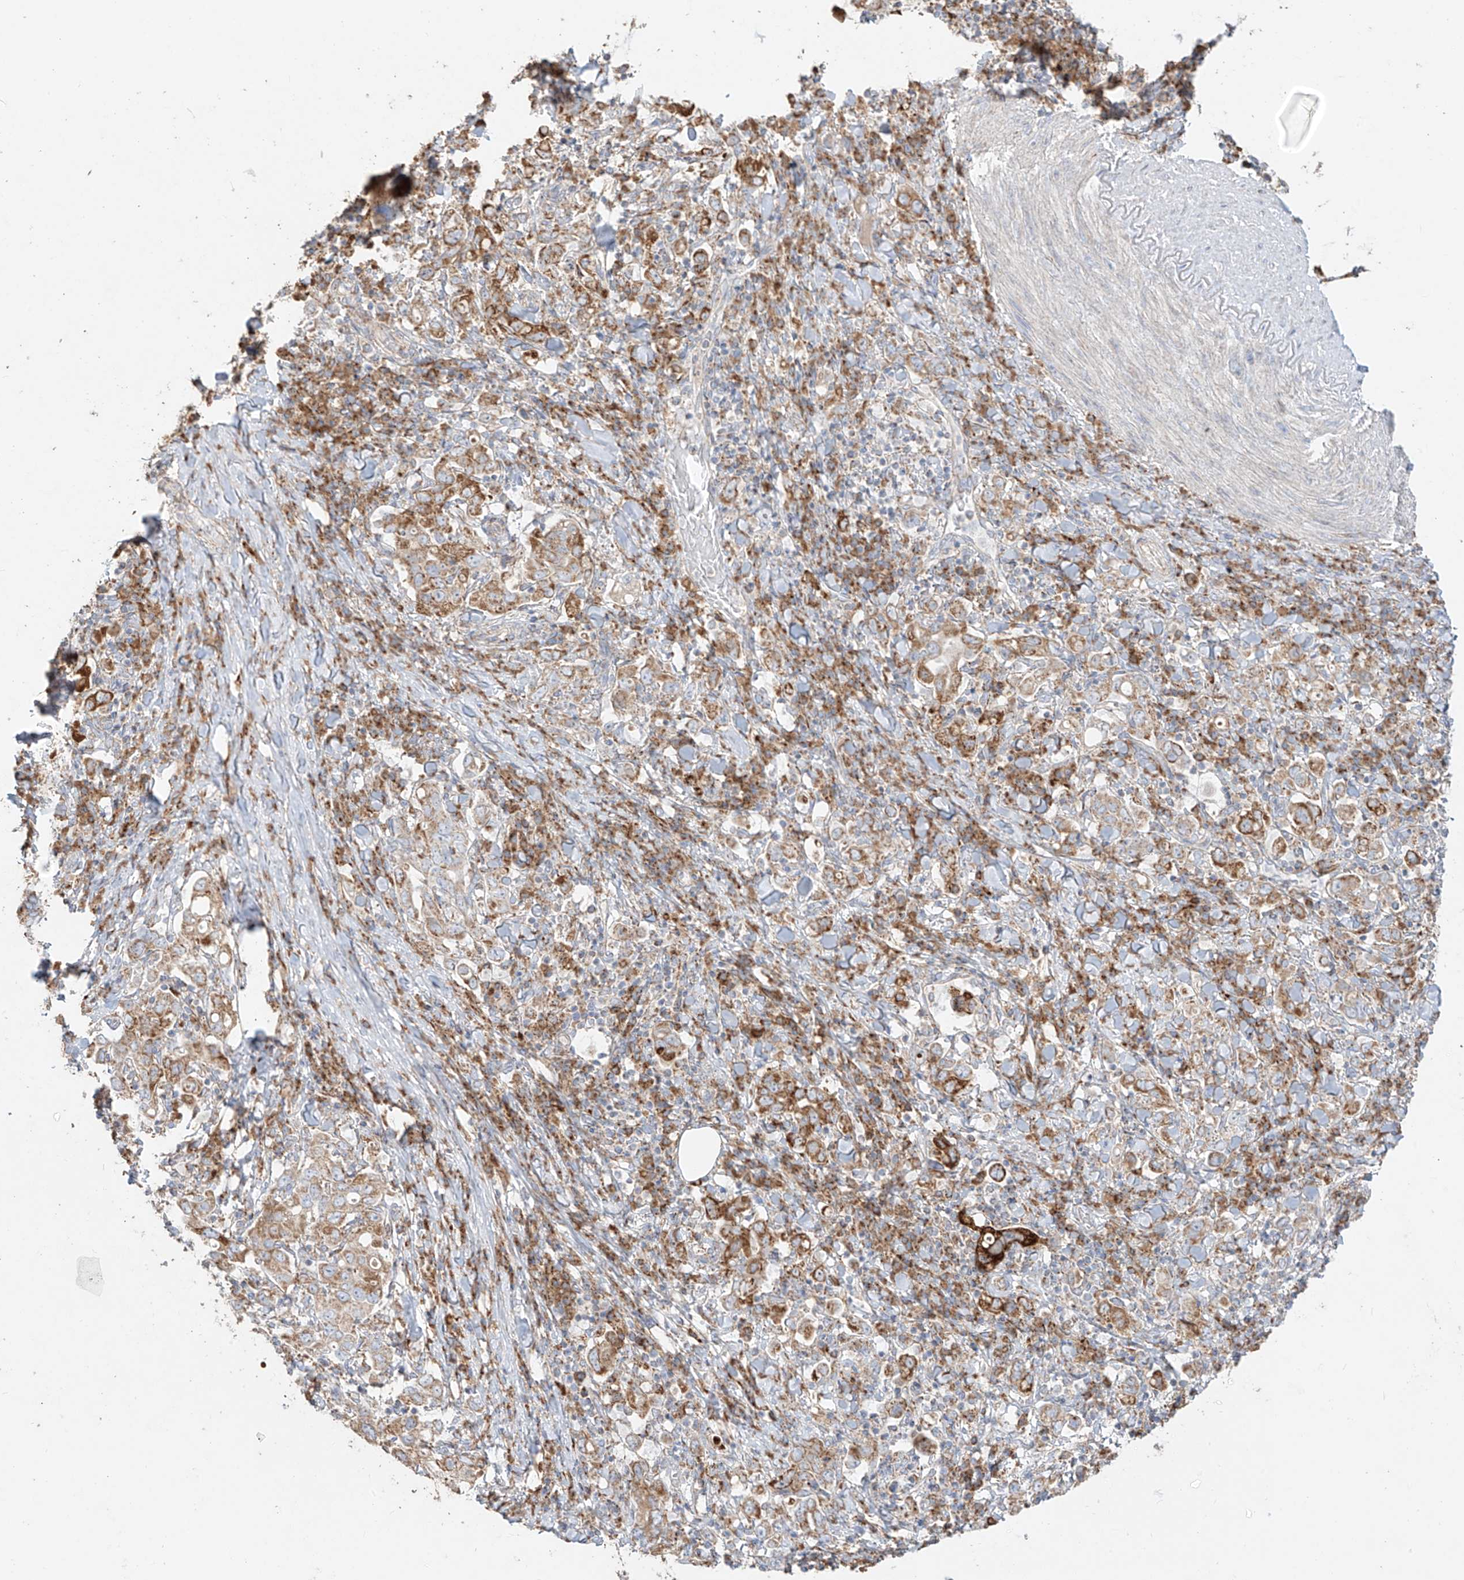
{"staining": {"intensity": "weak", "quantity": "25%-75%", "location": "cytoplasmic/membranous"}, "tissue": "stomach cancer", "cell_type": "Tumor cells", "image_type": "cancer", "snomed": [{"axis": "morphology", "description": "Adenocarcinoma, NOS"}, {"axis": "topography", "description": "Stomach, upper"}], "caption": "About 25%-75% of tumor cells in stomach cancer (adenocarcinoma) display weak cytoplasmic/membranous protein expression as visualized by brown immunohistochemical staining.", "gene": "COLGALT2", "patient": {"sex": "male", "age": 62}}